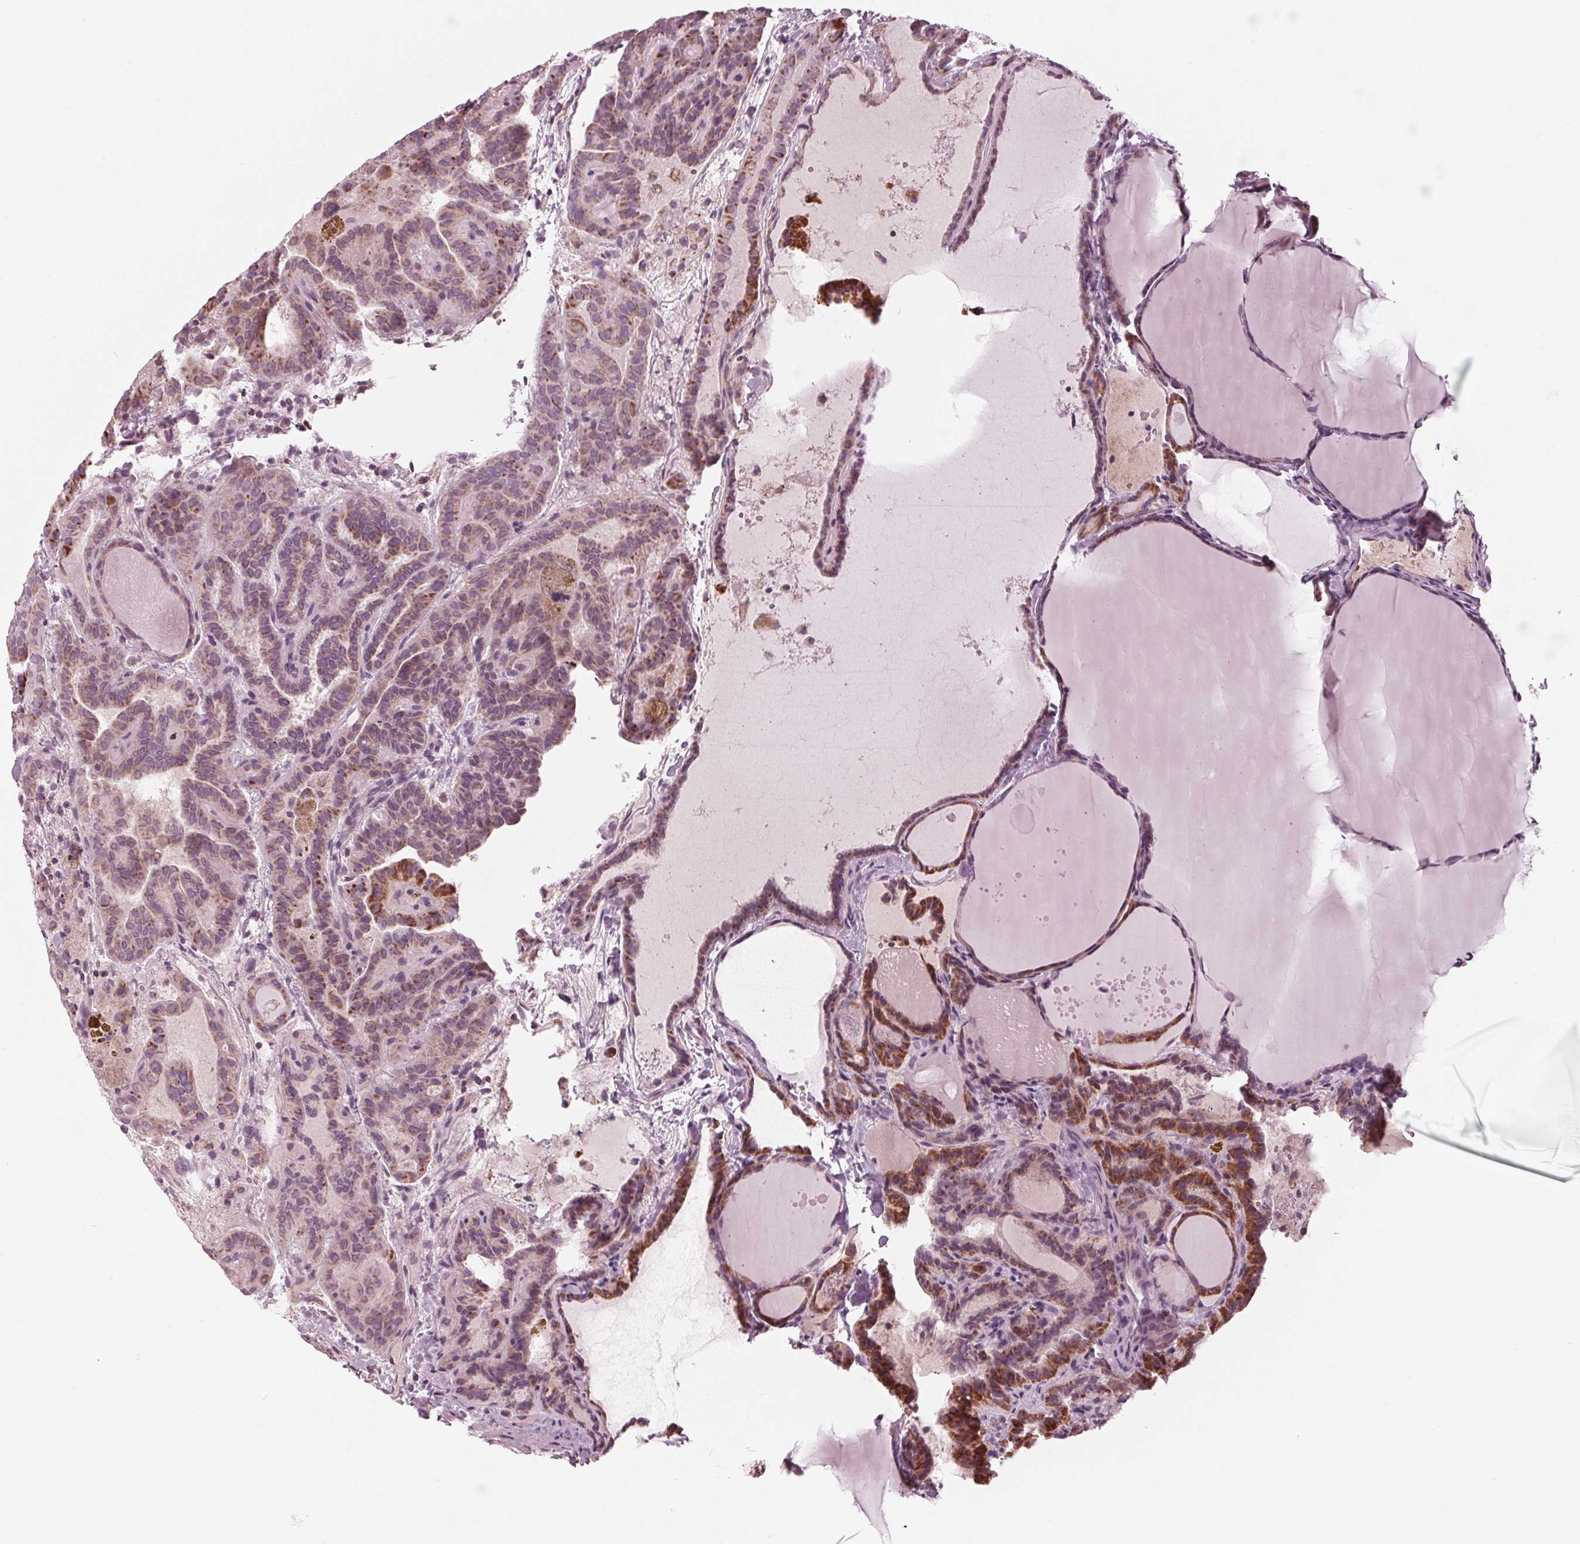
{"staining": {"intensity": "moderate", "quantity": "<25%", "location": "cytoplasmic/membranous"}, "tissue": "thyroid cancer", "cell_type": "Tumor cells", "image_type": "cancer", "snomed": [{"axis": "morphology", "description": "Papillary adenocarcinoma, NOS"}, {"axis": "topography", "description": "Thyroid gland"}], "caption": "DAB (3,3'-diaminobenzidine) immunohistochemical staining of human thyroid cancer (papillary adenocarcinoma) exhibits moderate cytoplasmic/membranous protein staining in approximately <25% of tumor cells.", "gene": "CLN6", "patient": {"sex": "female", "age": 46}}